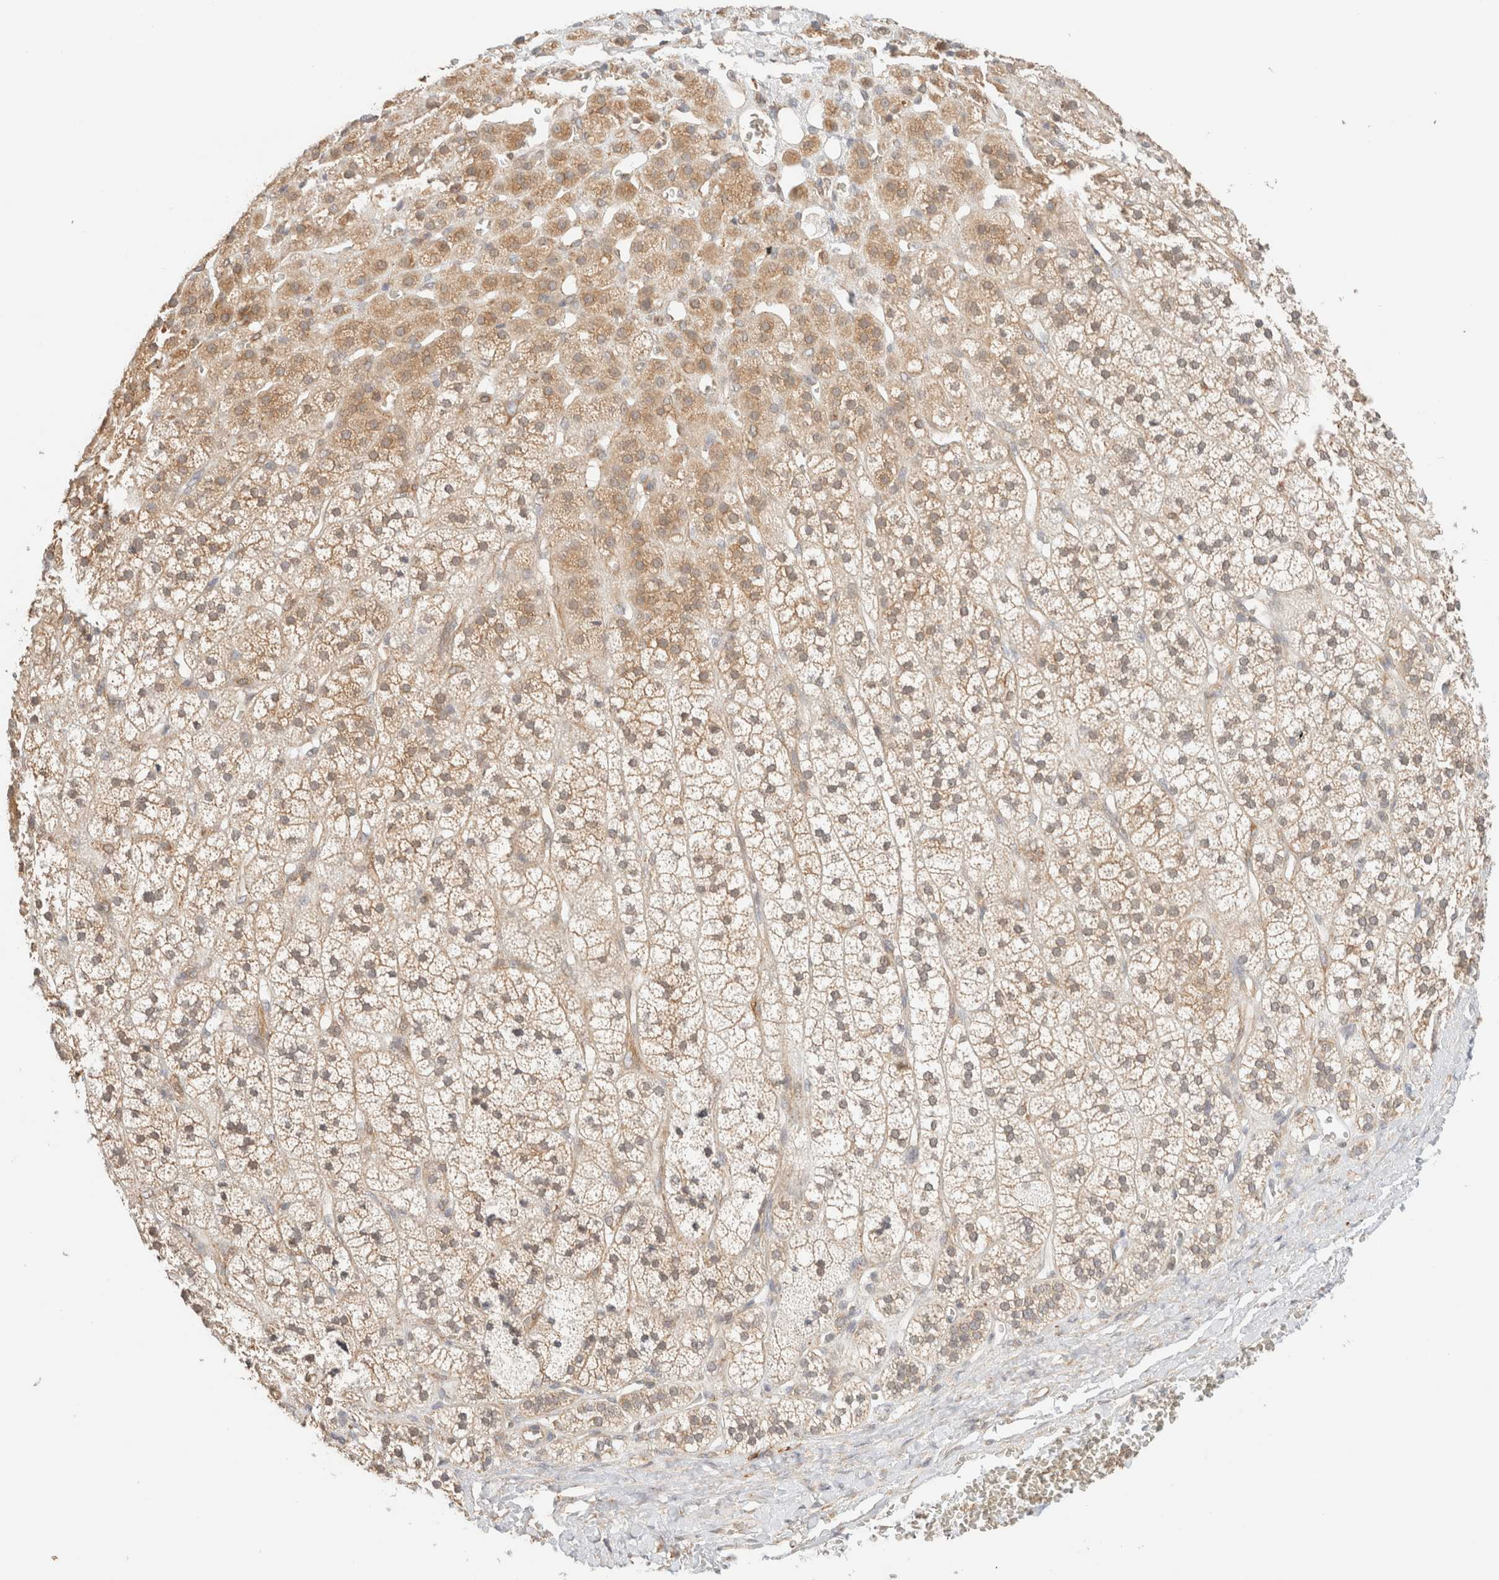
{"staining": {"intensity": "moderate", "quantity": ">75%", "location": "cytoplasmic/membranous"}, "tissue": "adrenal gland", "cell_type": "Glandular cells", "image_type": "normal", "snomed": [{"axis": "morphology", "description": "Normal tissue, NOS"}, {"axis": "topography", "description": "Adrenal gland"}], "caption": "Immunohistochemistry staining of normal adrenal gland, which demonstrates medium levels of moderate cytoplasmic/membranous positivity in about >75% of glandular cells indicating moderate cytoplasmic/membranous protein expression. The staining was performed using DAB (3,3'-diaminobenzidine) (brown) for protein detection and nuclei were counterstained in hematoxylin (blue).", "gene": "SYVN1", "patient": {"sex": "male", "age": 56}}